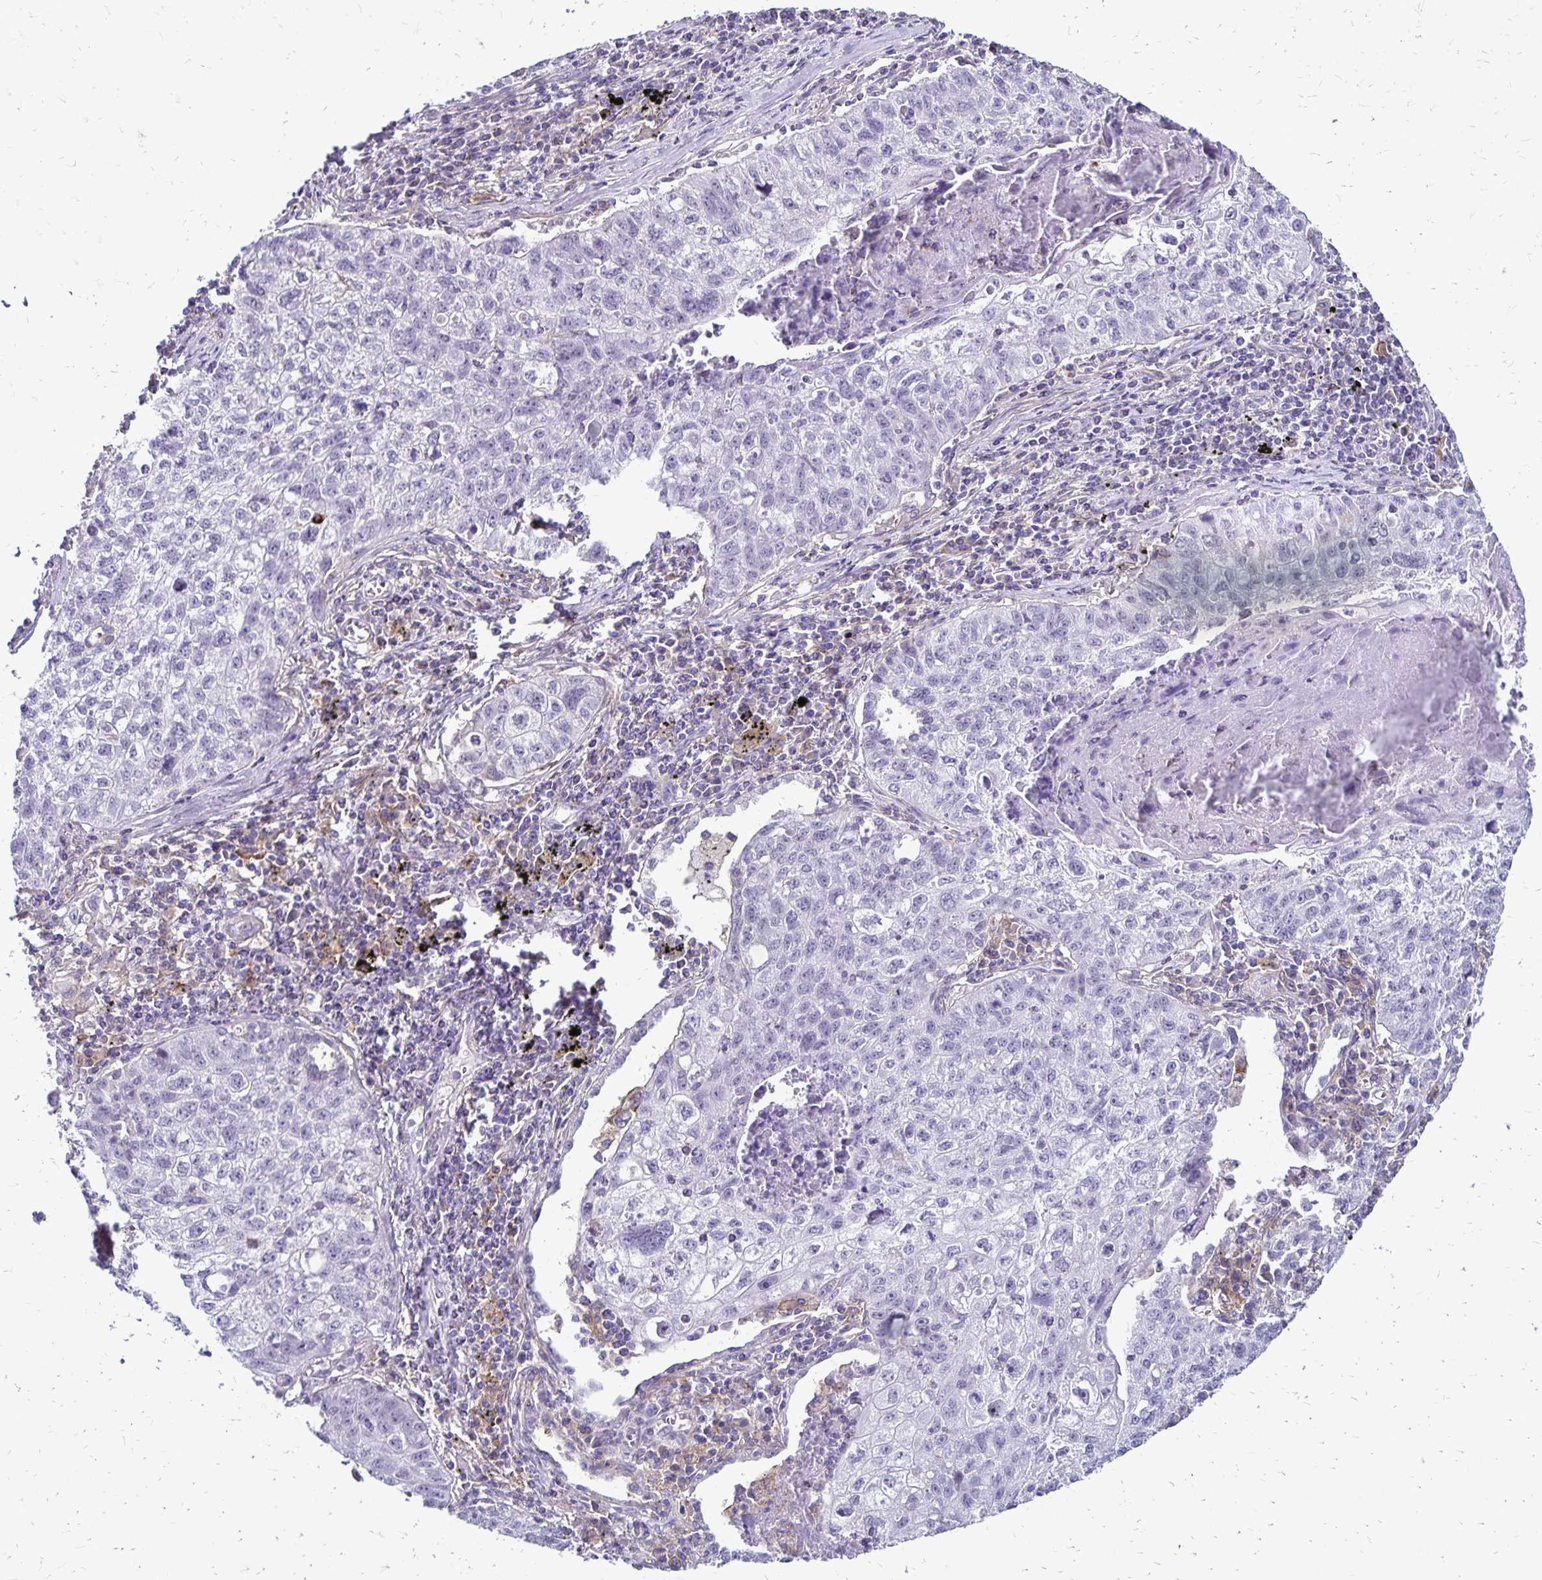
{"staining": {"intensity": "negative", "quantity": "none", "location": "none"}, "tissue": "lung cancer", "cell_type": "Tumor cells", "image_type": "cancer", "snomed": [{"axis": "morphology", "description": "Normal morphology"}, {"axis": "morphology", "description": "Aneuploidy"}, {"axis": "morphology", "description": "Squamous cell carcinoma, NOS"}, {"axis": "topography", "description": "Lymph node"}, {"axis": "topography", "description": "Lung"}], "caption": "Immunohistochemical staining of human squamous cell carcinoma (lung) displays no significant staining in tumor cells.", "gene": "TNS3", "patient": {"sex": "female", "age": 76}}